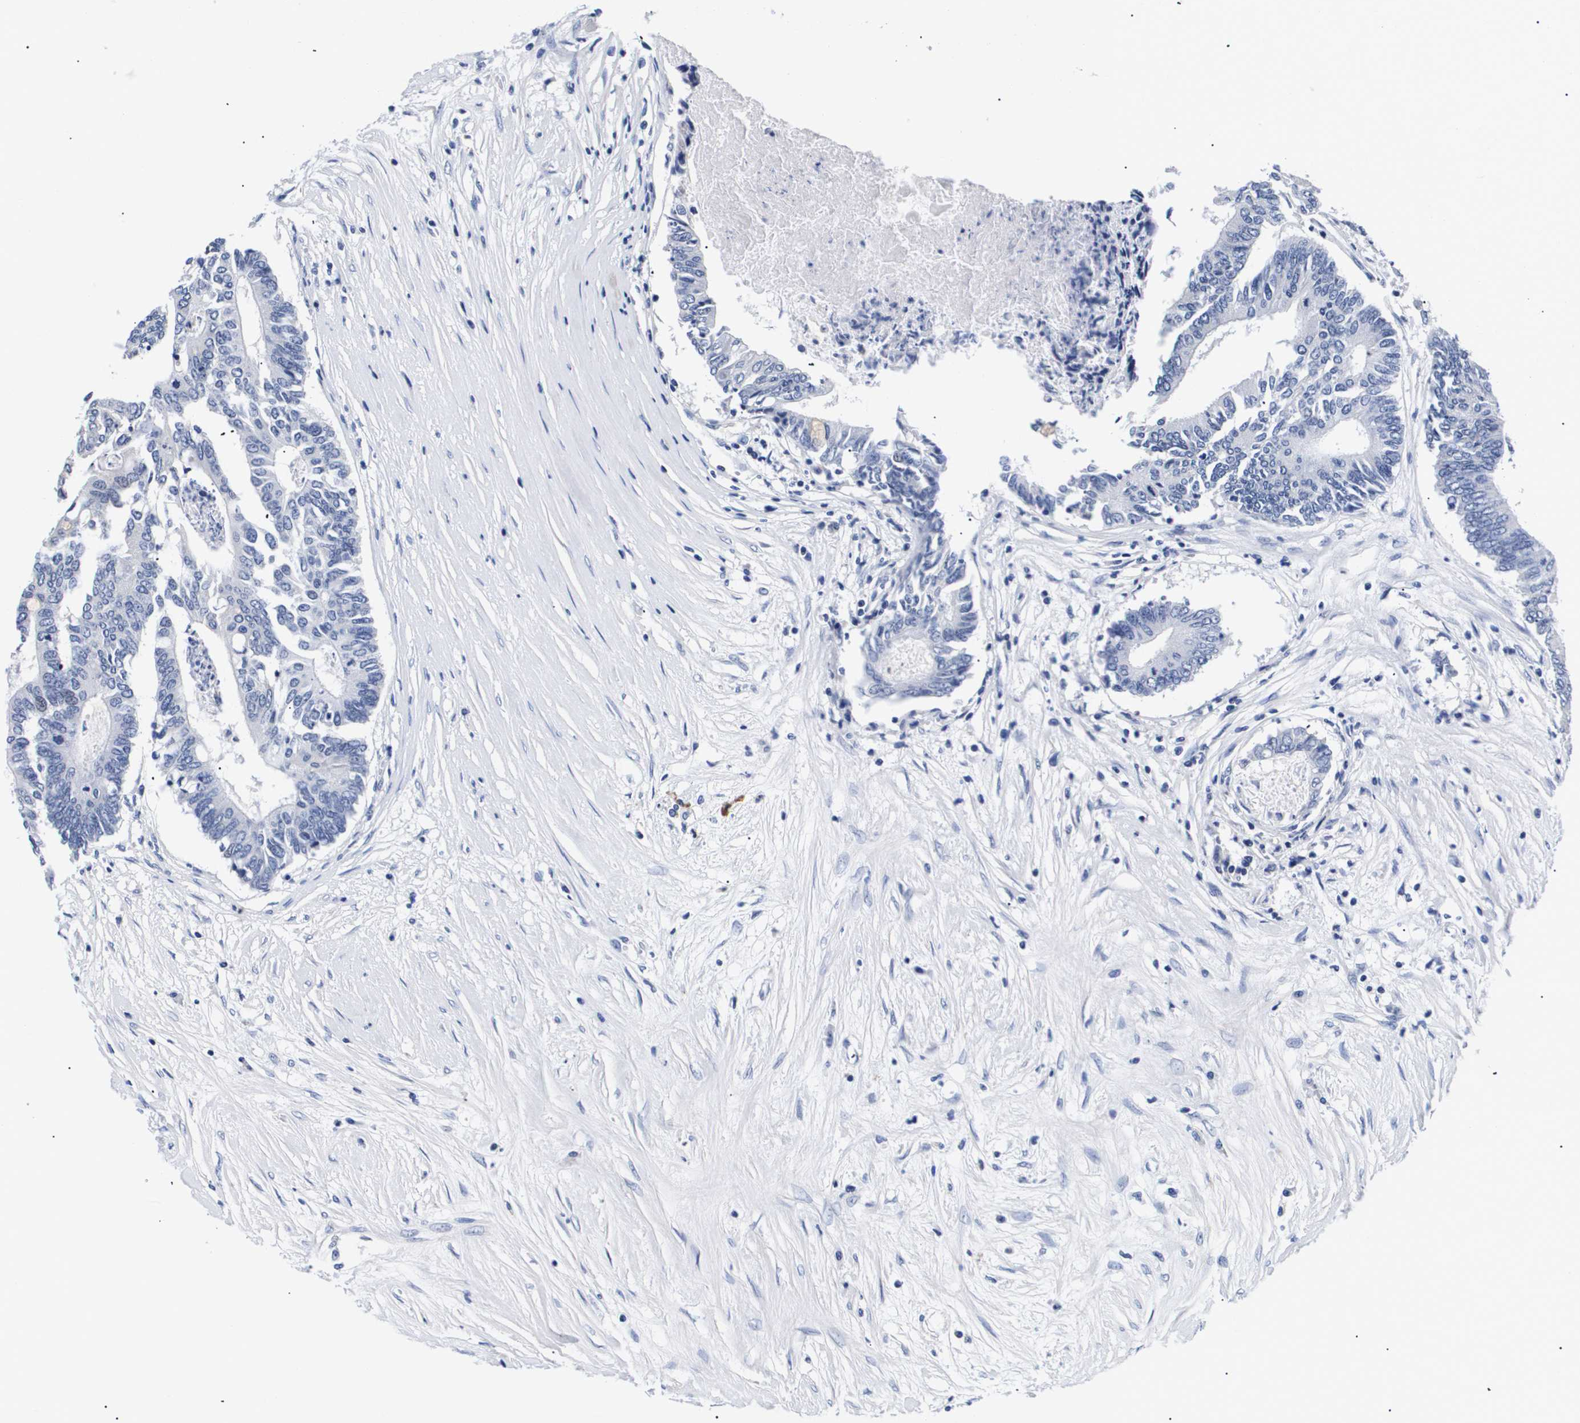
{"staining": {"intensity": "negative", "quantity": "none", "location": "none"}, "tissue": "colorectal cancer", "cell_type": "Tumor cells", "image_type": "cancer", "snomed": [{"axis": "morphology", "description": "Adenocarcinoma, NOS"}, {"axis": "topography", "description": "Rectum"}], "caption": "This is an immunohistochemistry (IHC) histopathology image of colorectal cancer (adenocarcinoma). There is no positivity in tumor cells.", "gene": "ATP6V0A4", "patient": {"sex": "male", "age": 63}}